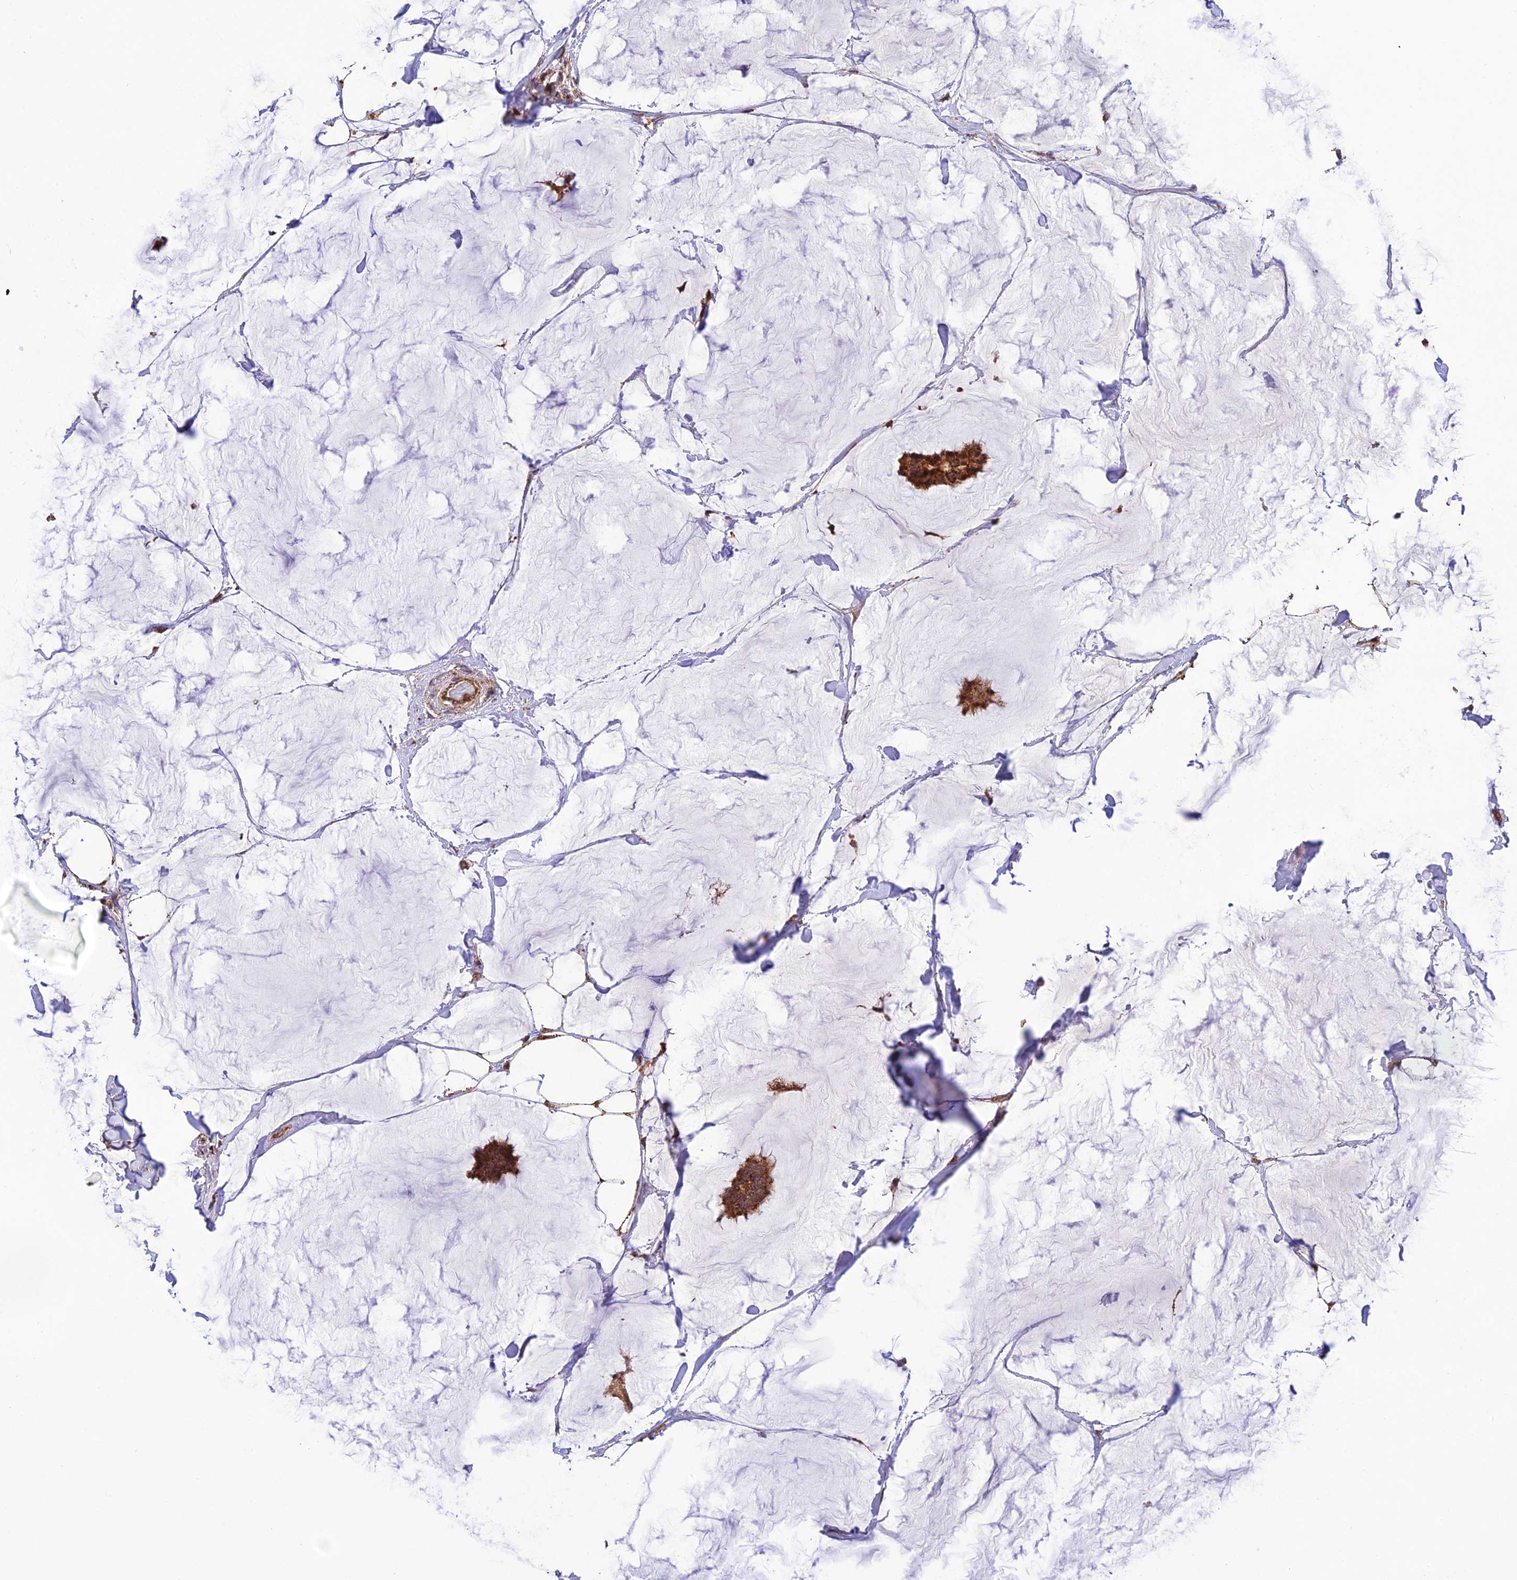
{"staining": {"intensity": "strong", "quantity": ">75%", "location": "cytoplasmic/membranous"}, "tissue": "breast cancer", "cell_type": "Tumor cells", "image_type": "cancer", "snomed": [{"axis": "morphology", "description": "Duct carcinoma"}, {"axis": "topography", "description": "Breast"}], "caption": "Human breast cancer stained with a brown dye reveals strong cytoplasmic/membranous positive positivity in about >75% of tumor cells.", "gene": "MNS1", "patient": {"sex": "female", "age": 93}}